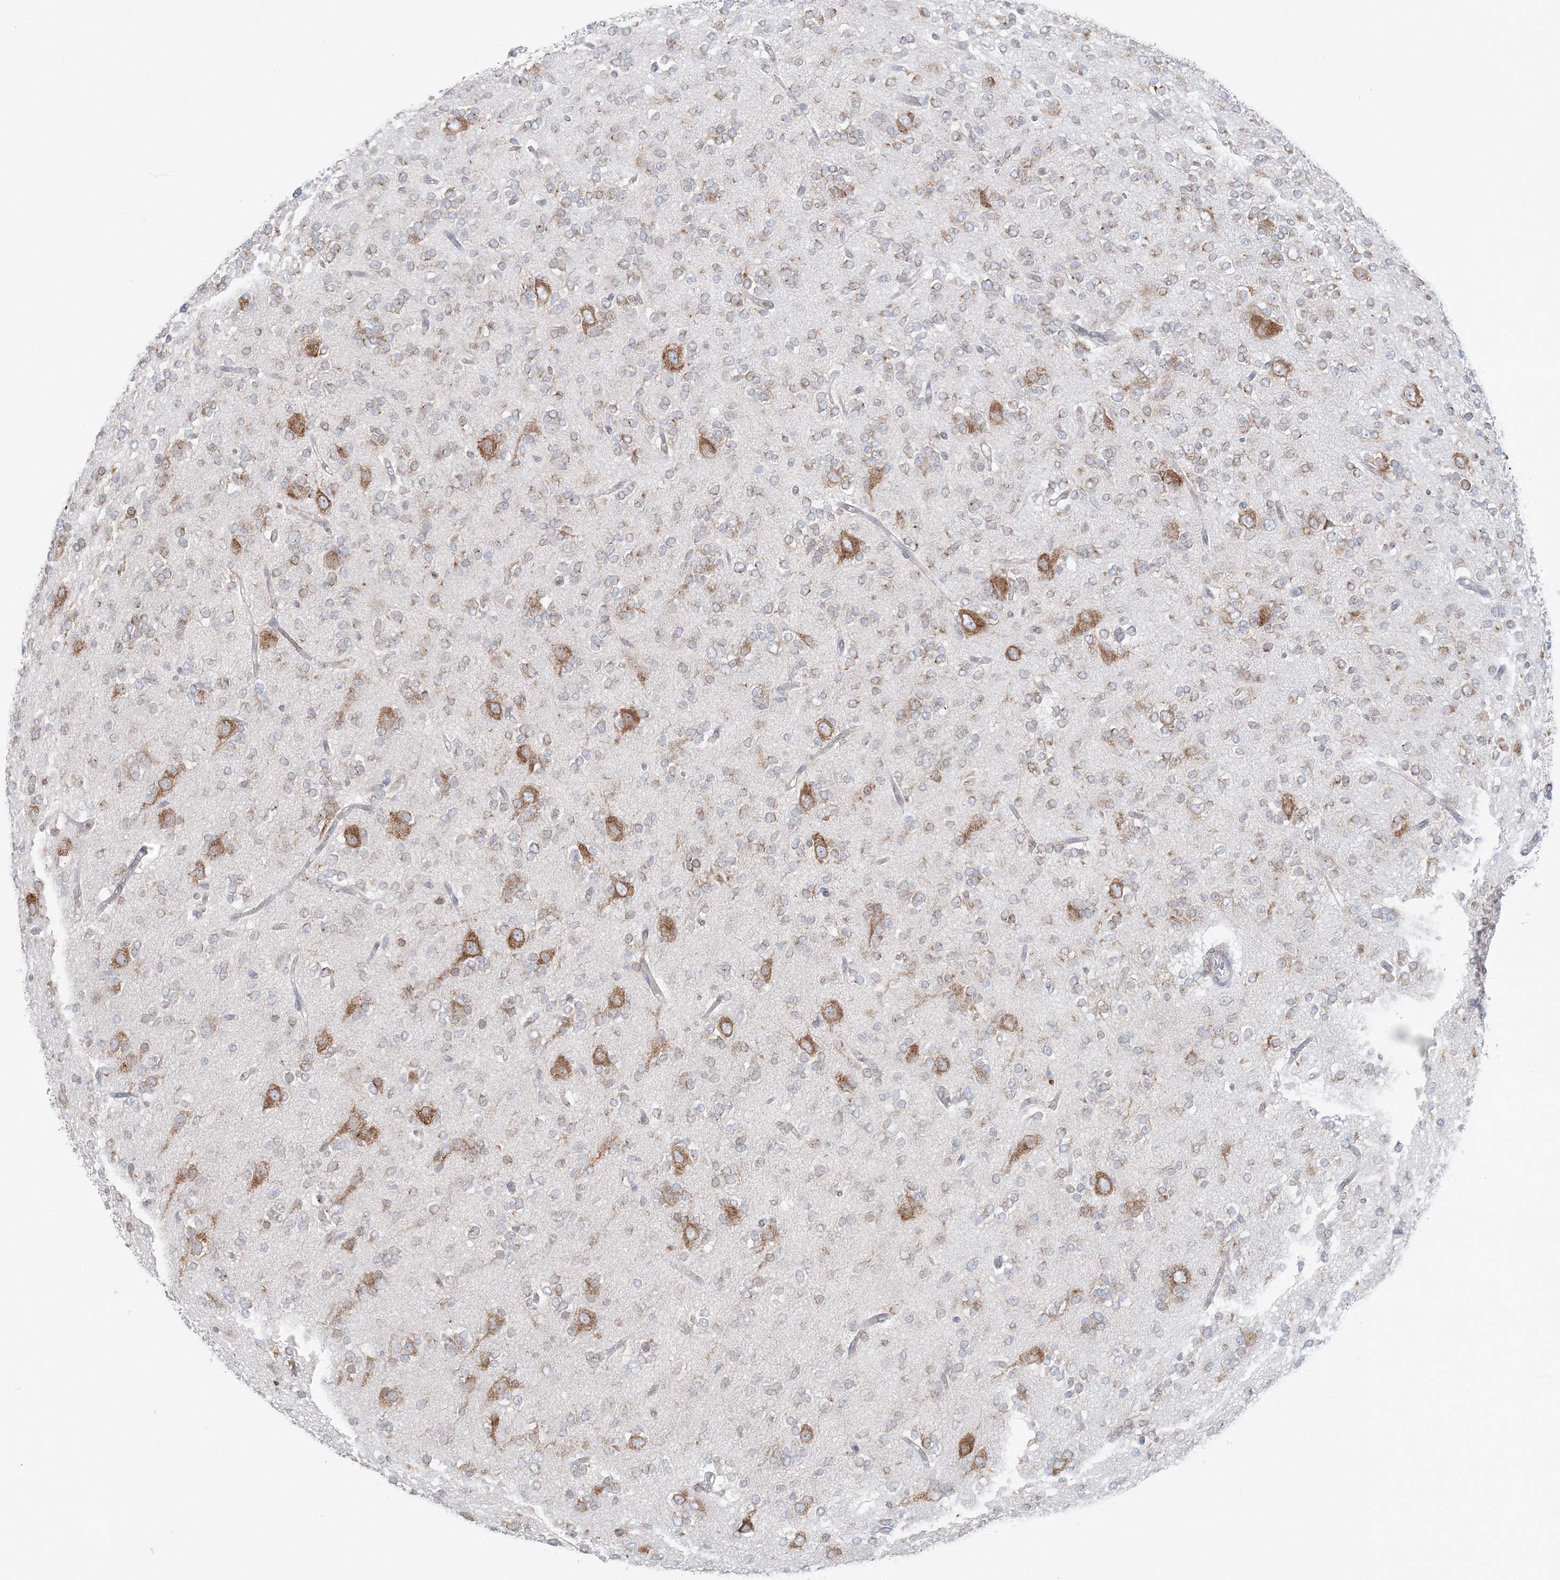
{"staining": {"intensity": "weak", "quantity": "25%-75%", "location": "cytoplasmic/membranous"}, "tissue": "glioma", "cell_type": "Tumor cells", "image_type": "cancer", "snomed": [{"axis": "morphology", "description": "Glioma, malignant, Low grade"}, {"axis": "topography", "description": "Brain"}], "caption": "The histopathology image shows immunohistochemical staining of low-grade glioma (malignant). There is weak cytoplasmic/membranous expression is appreciated in about 25%-75% of tumor cells.", "gene": "TMED10", "patient": {"sex": "male", "age": 38}}